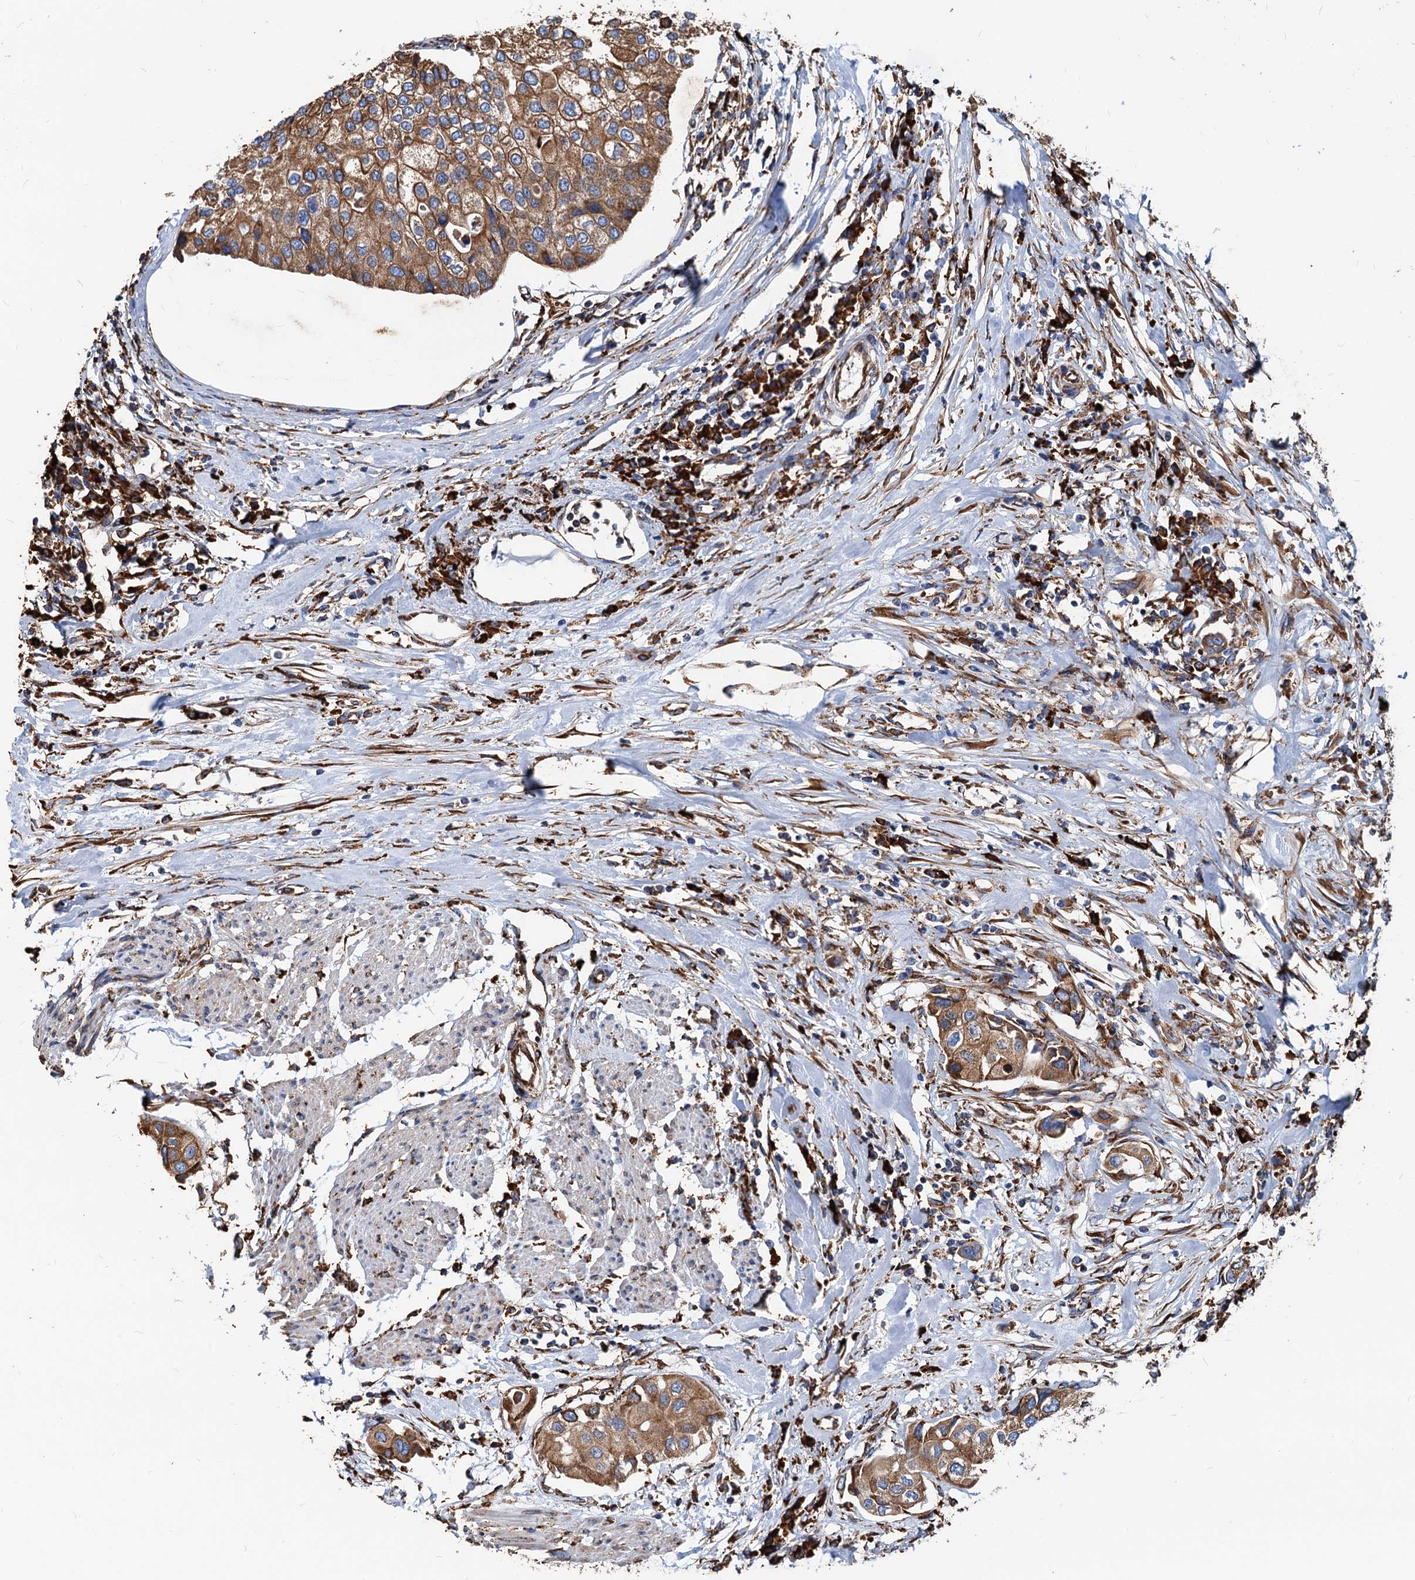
{"staining": {"intensity": "moderate", "quantity": ">75%", "location": "cytoplasmic/membranous"}, "tissue": "urothelial cancer", "cell_type": "Tumor cells", "image_type": "cancer", "snomed": [{"axis": "morphology", "description": "Urothelial carcinoma, High grade"}, {"axis": "topography", "description": "Urinary bladder"}], "caption": "Moderate cytoplasmic/membranous protein expression is present in about >75% of tumor cells in urothelial cancer.", "gene": "HSPA5", "patient": {"sex": "male", "age": 64}}